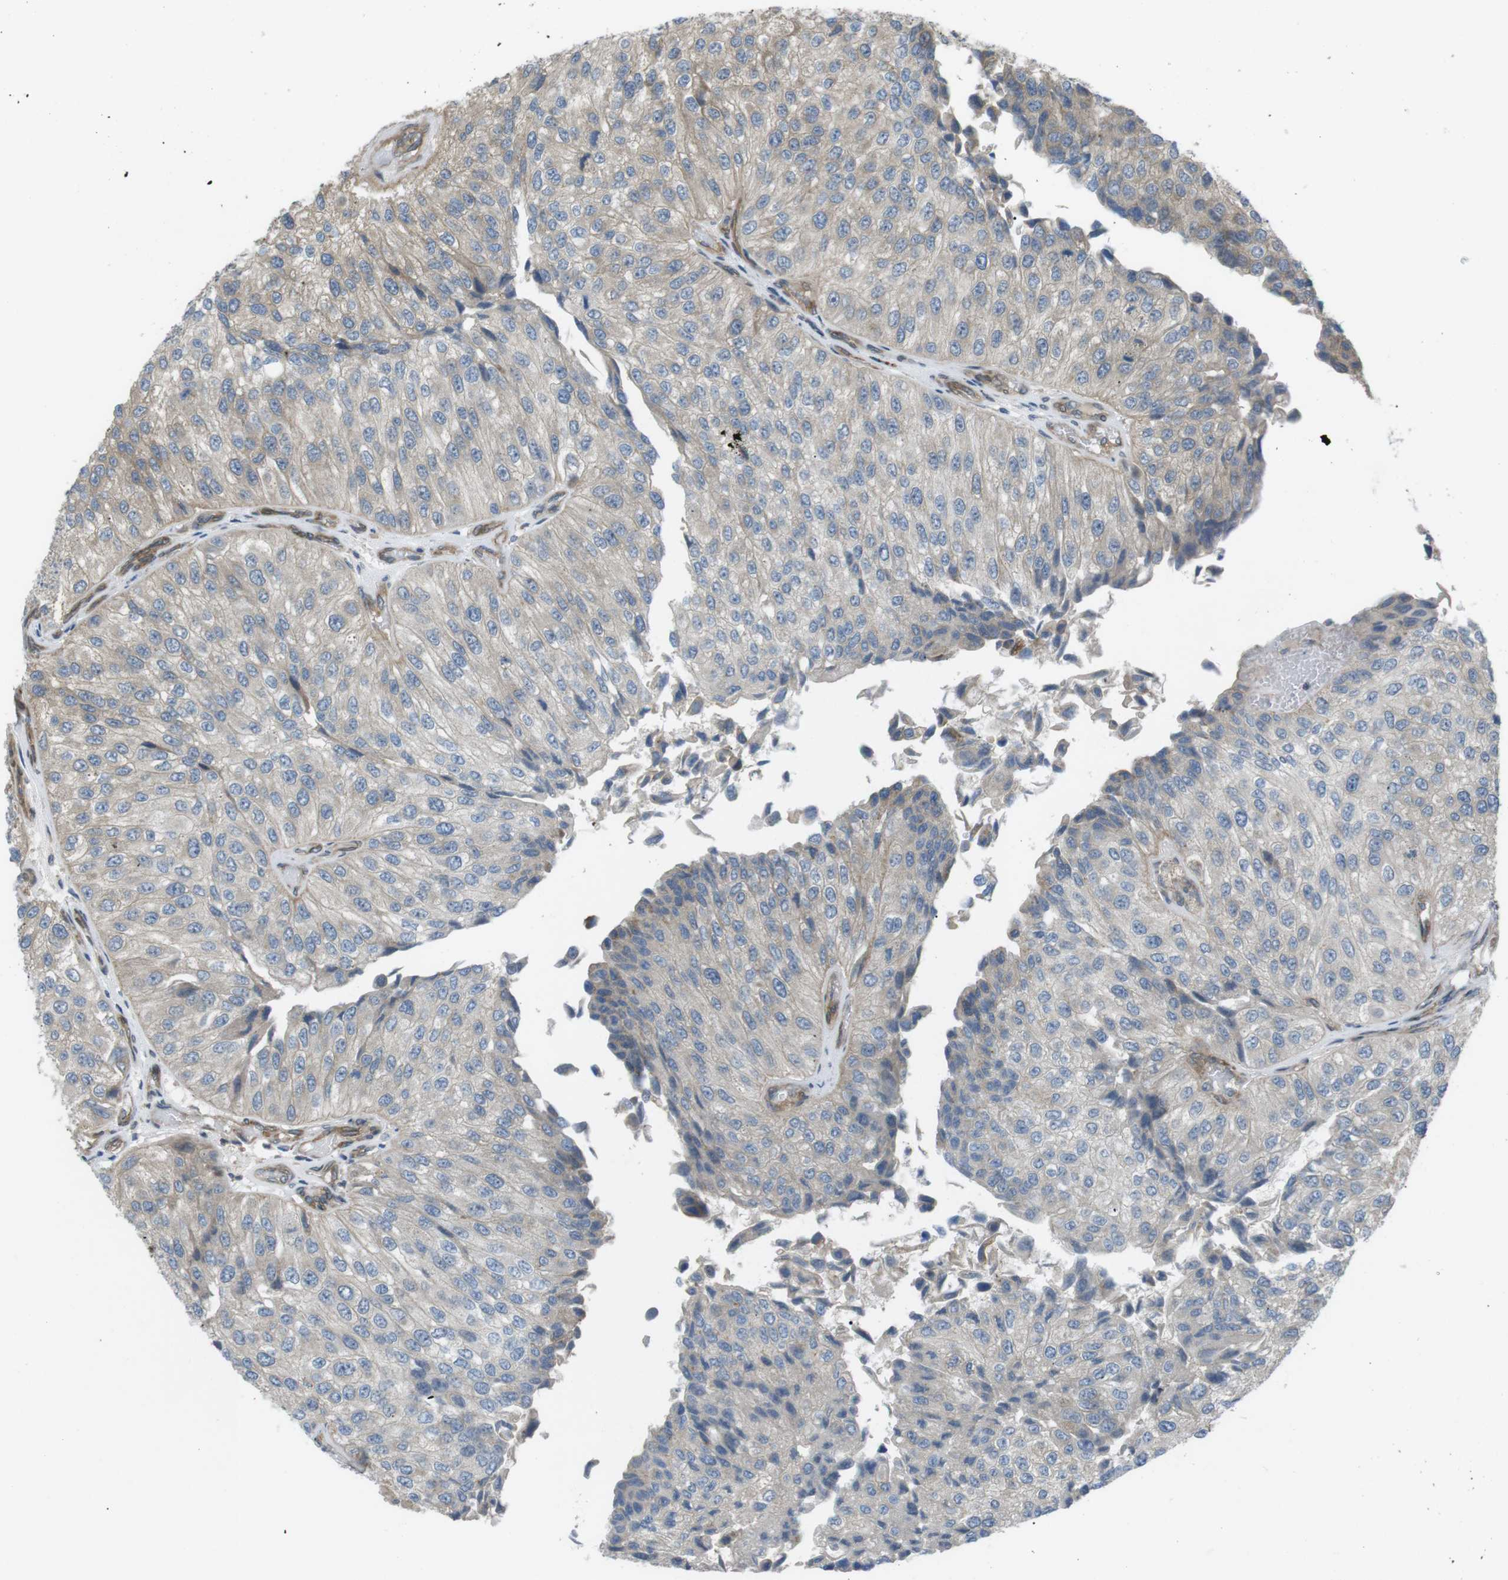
{"staining": {"intensity": "weak", "quantity": "<25%", "location": "cytoplasmic/membranous"}, "tissue": "urothelial cancer", "cell_type": "Tumor cells", "image_type": "cancer", "snomed": [{"axis": "morphology", "description": "Urothelial carcinoma, High grade"}, {"axis": "topography", "description": "Kidney"}, {"axis": "topography", "description": "Urinary bladder"}], "caption": "The image exhibits no staining of tumor cells in urothelial cancer. (Immunohistochemistry (ihc), brightfield microscopy, high magnification).", "gene": "KANK2", "patient": {"sex": "male", "age": 77}}